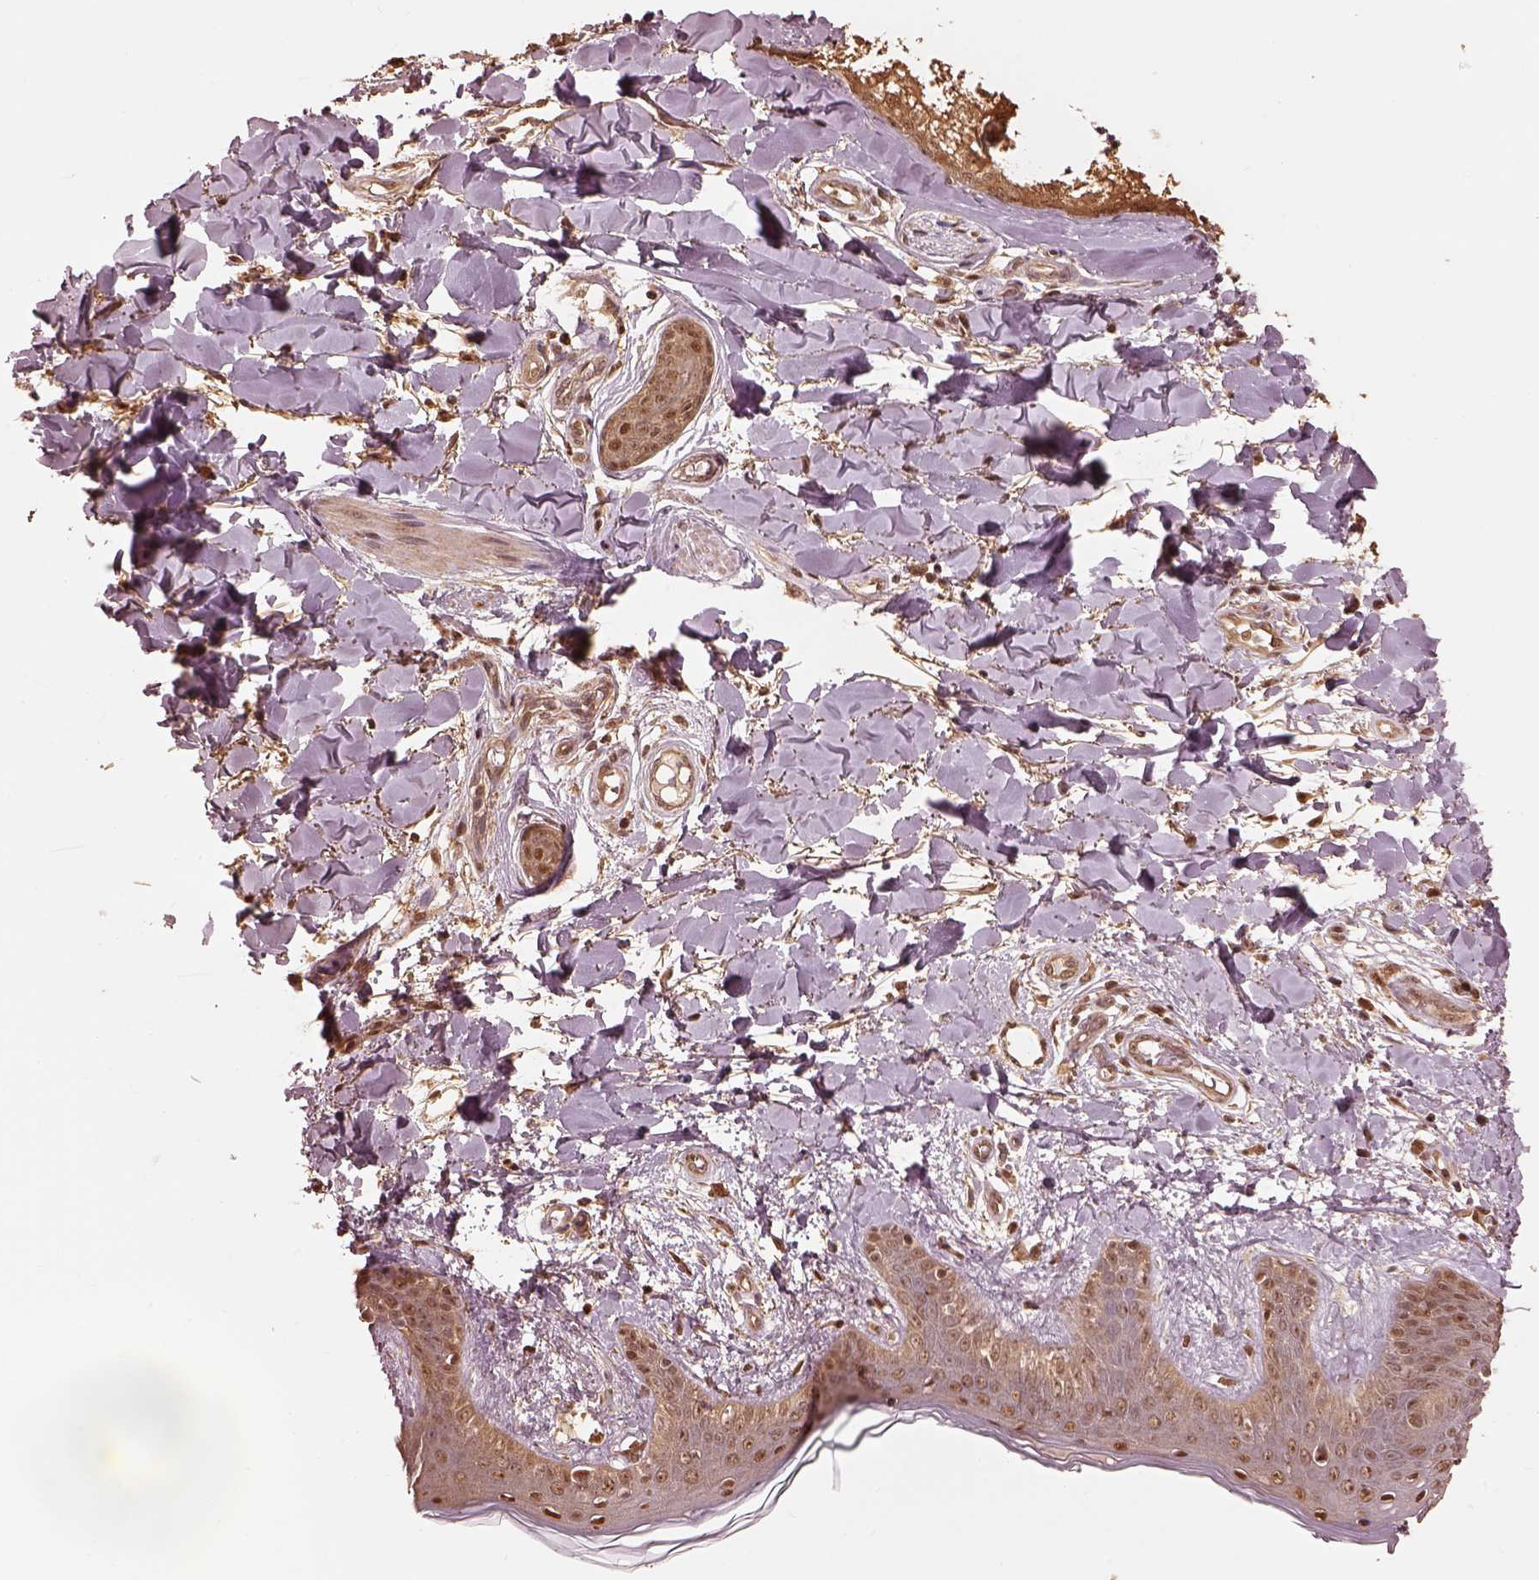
{"staining": {"intensity": "moderate", "quantity": "25%-75%", "location": "nuclear"}, "tissue": "skin", "cell_type": "Fibroblasts", "image_type": "normal", "snomed": [{"axis": "morphology", "description": "Normal tissue, NOS"}, {"axis": "topography", "description": "Skin"}], "caption": "Immunohistochemical staining of unremarkable human skin demonstrates 25%-75% levels of moderate nuclear protein positivity in about 25%-75% of fibroblasts.", "gene": "PSMC5", "patient": {"sex": "female", "age": 34}}